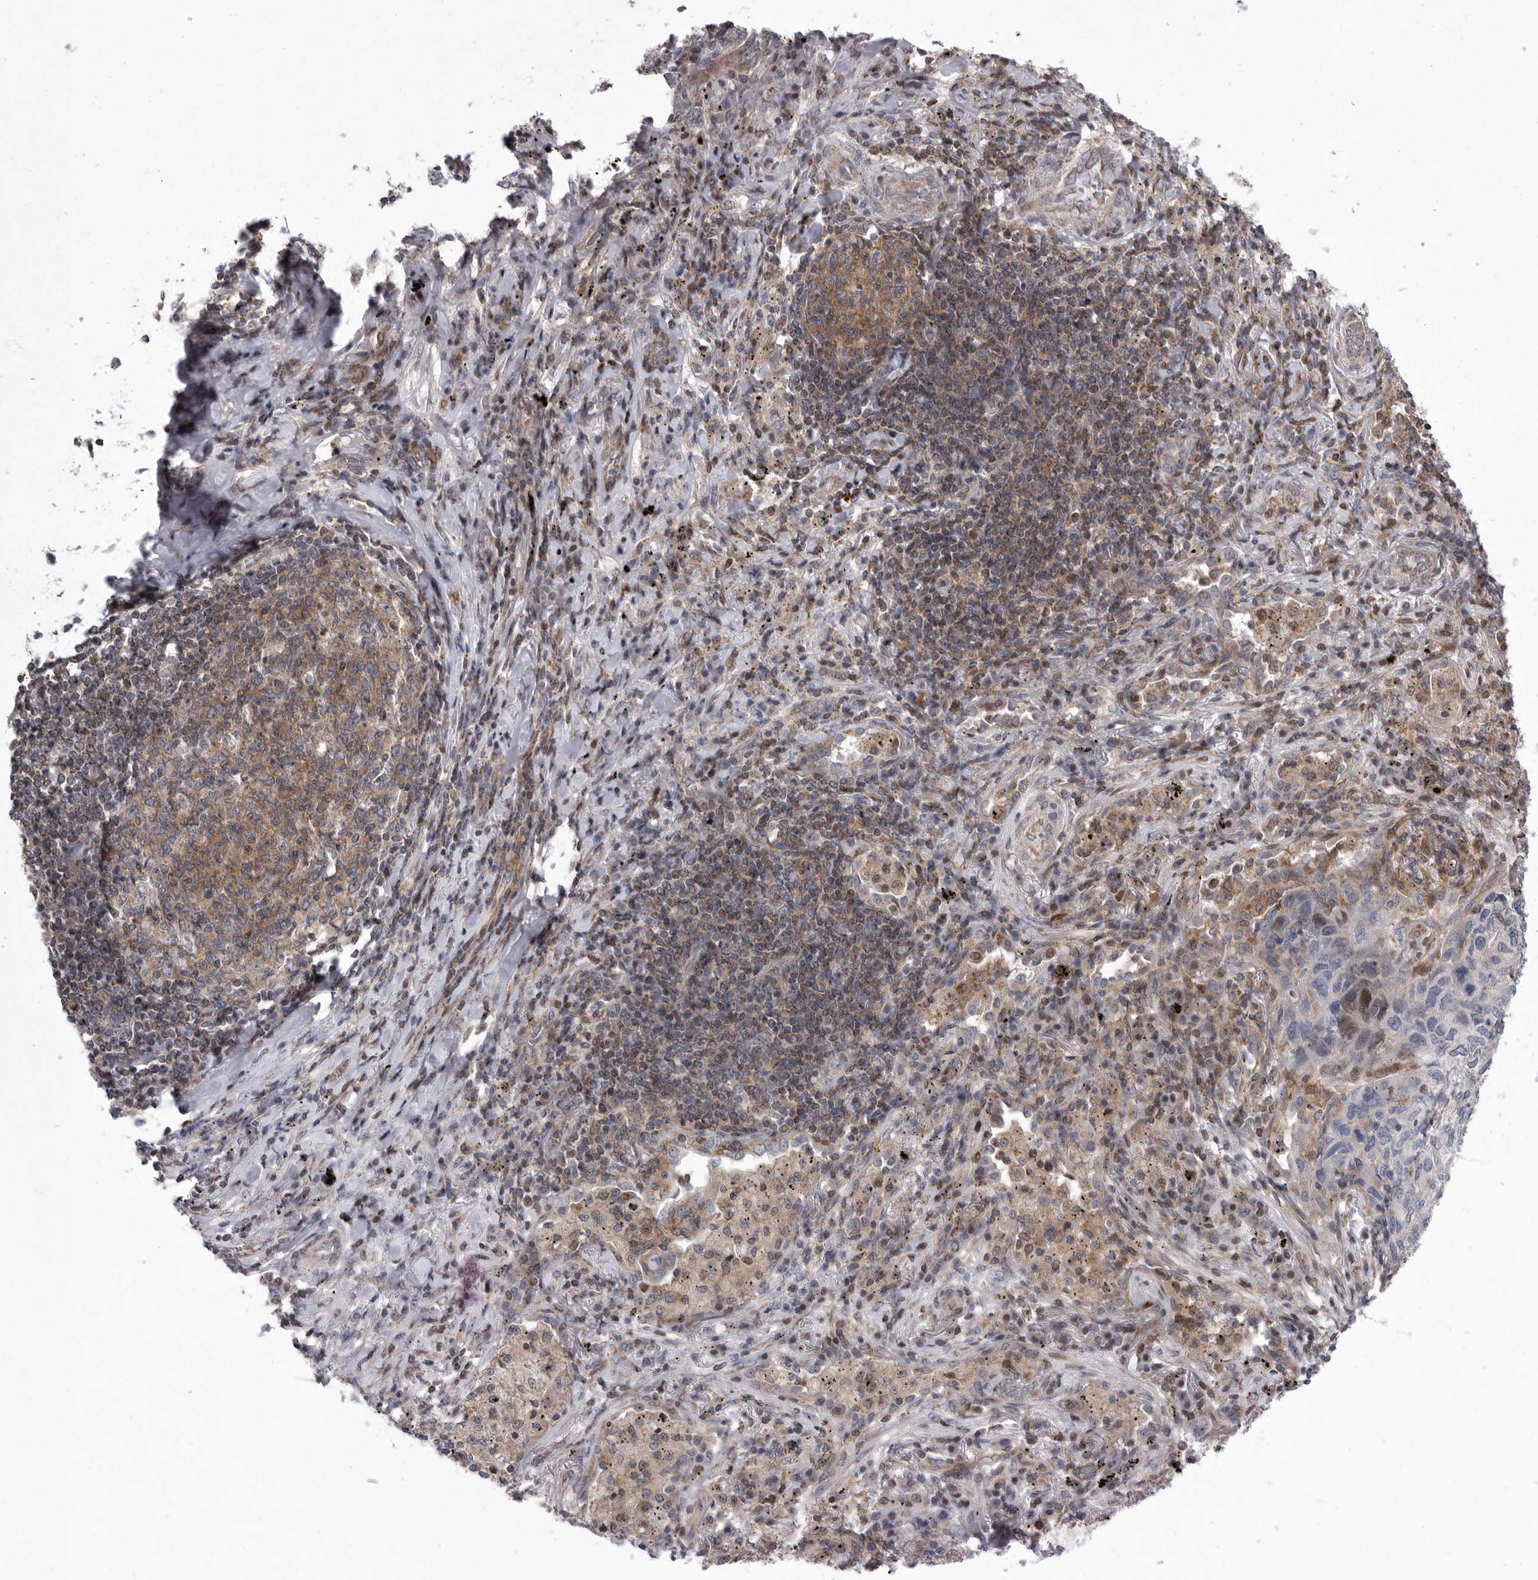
{"staining": {"intensity": "moderate", "quantity": "<25%", "location": "nuclear"}, "tissue": "lung cancer", "cell_type": "Tumor cells", "image_type": "cancer", "snomed": [{"axis": "morphology", "description": "Squamous cell carcinoma, NOS"}, {"axis": "topography", "description": "Lung"}], "caption": "Immunohistochemical staining of lung cancer exhibits low levels of moderate nuclear protein expression in approximately <25% of tumor cells.", "gene": "MPZL1", "patient": {"sex": "female", "age": 63}}